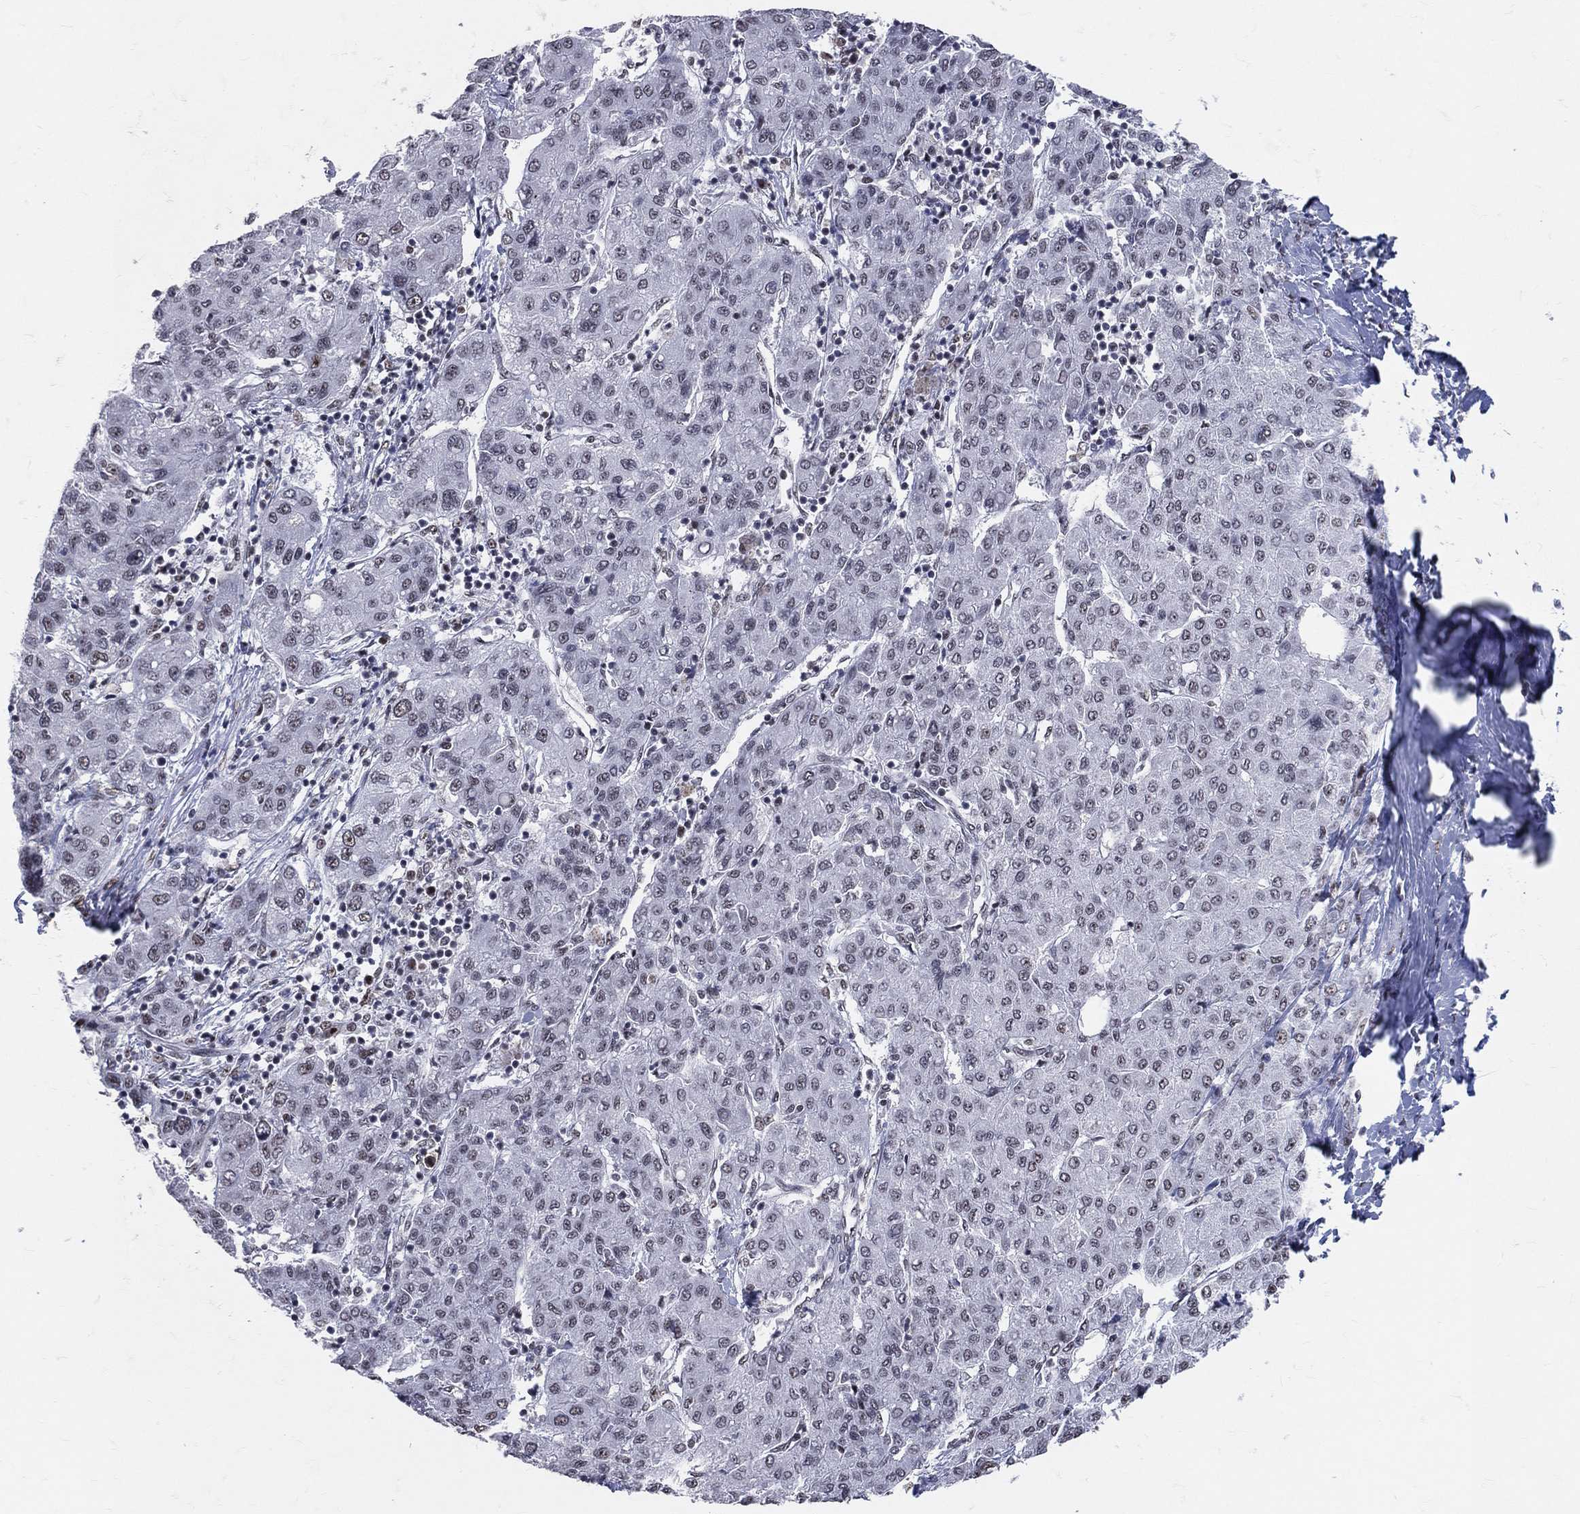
{"staining": {"intensity": "negative", "quantity": "none", "location": "none"}, "tissue": "liver cancer", "cell_type": "Tumor cells", "image_type": "cancer", "snomed": [{"axis": "morphology", "description": "Carcinoma, Hepatocellular, NOS"}, {"axis": "topography", "description": "Liver"}], "caption": "Immunohistochemistry of human liver cancer shows no positivity in tumor cells.", "gene": "CDK7", "patient": {"sex": "male", "age": 65}}